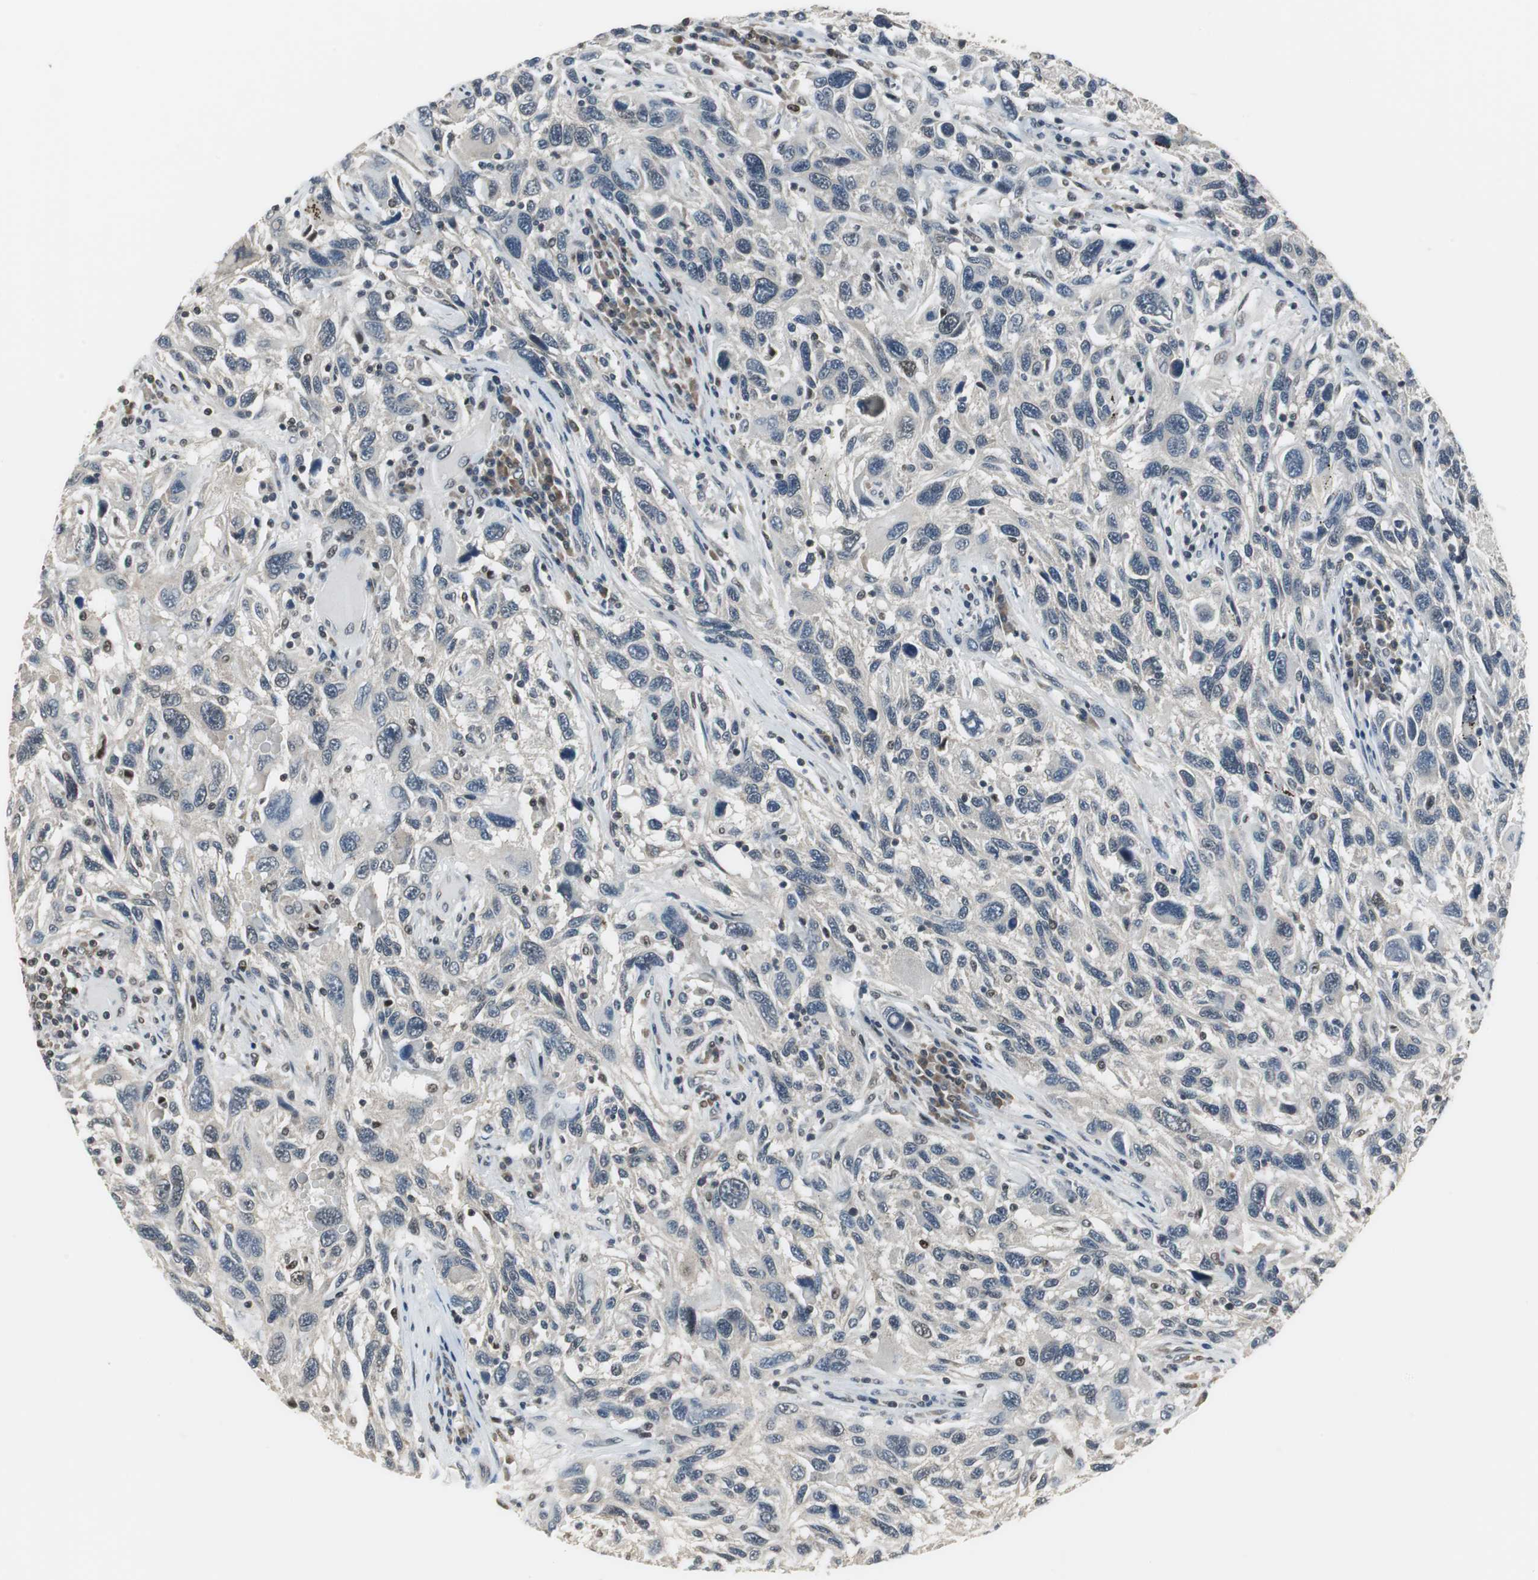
{"staining": {"intensity": "negative", "quantity": "none", "location": "none"}, "tissue": "melanoma", "cell_type": "Tumor cells", "image_type": "cancer", "snomed": [{"axis": "morphology", "description": "Malignant melanoma, NOS"}, {"axis": "topography", "description": "Skin"}], "caption": "Human melanoma stained for a protein using immunohistochemistry (IHC) shows no staining in tumor cells.", "gene": "MAFB", "patient": {"sex": "male", "age": 53}}